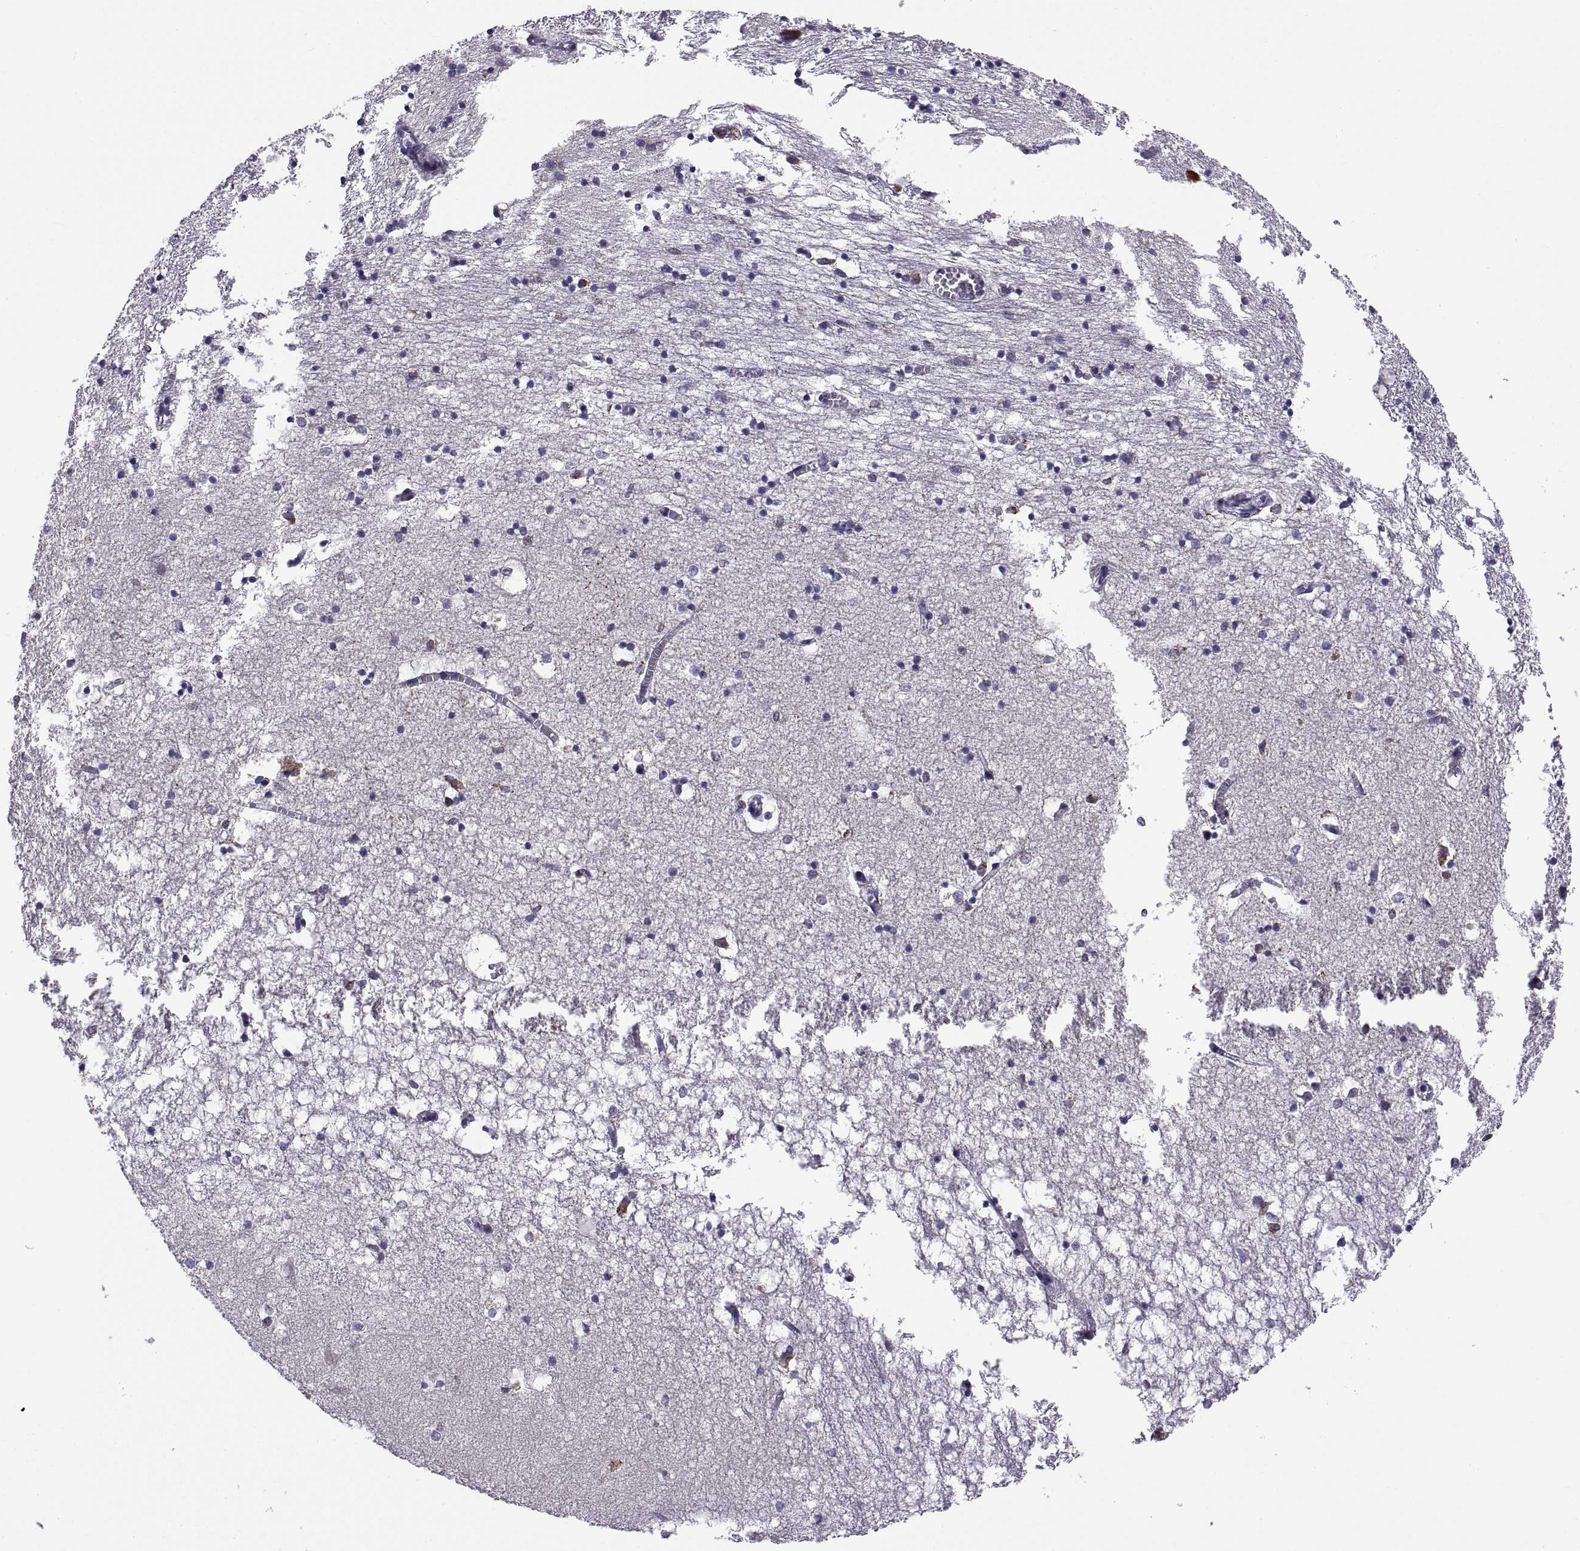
{"staining": {"intensity": "strong", "quantity": "<25%", "location": "cytoplasmic/membranous"}, "tissue": "hippocampus", "cell_type": "Glial cells", "image_type": "normal", "snomed": [{"axis": "morphology", "description": "Normal tissue, NOS"}, {"axis": "topography", "description": "Lateral ventricle wall"}, {"axis": "topography", "description": "Hippocampus"}], "caption": "The immunohistochemical stain labels strong cytoplasmic/membranous positivity in glial cells of benign hippocampus. (DAB IHC, brown staining for protein, blue staining for nuclei).", "gene": "ACAP1", "patient": {"sex": "female", "age": 63}}